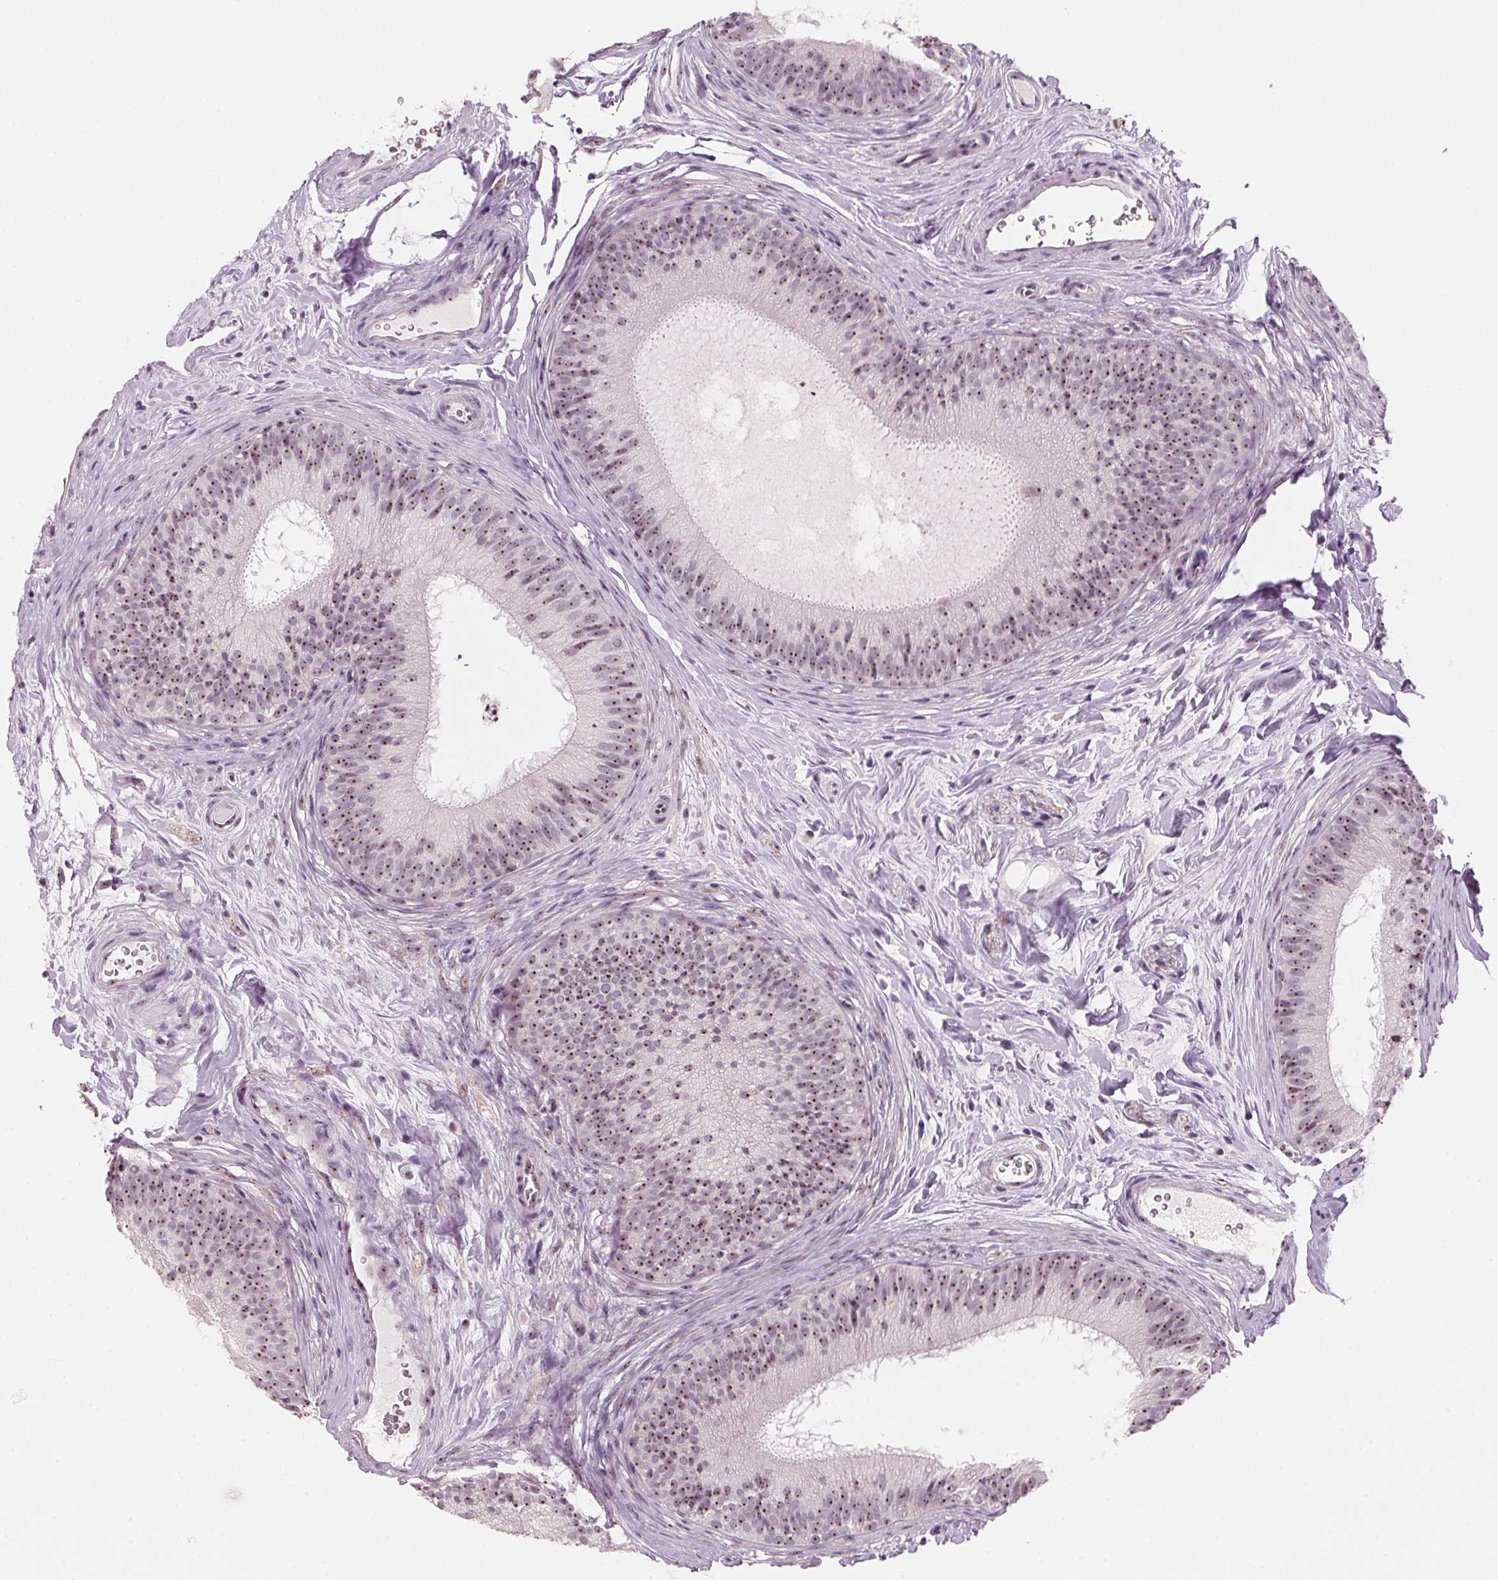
{"staining": {"intensity": "moderate", "quantity": ">75%", "location": "nuclear"}, "tissue": "epididymis", "cell_type": "Glandular cells", "image_type": "normal", "snomed": [{"axis": "morphology", "description": "Normal tissue, NOS"}, {"axis": "topography", "description": "Epididymis"}], "caption": "A high-resolution photomicrograph shows immunohistochemistry staining of benign epididymis, which reveals moderate nuclear positivity in approximately >75% of glandular cells. (Brightfield microscopy of DAB IHC at high magnification).", "gene": "DNTTIP2", "patient": {"sex": "male", "age": 24}}